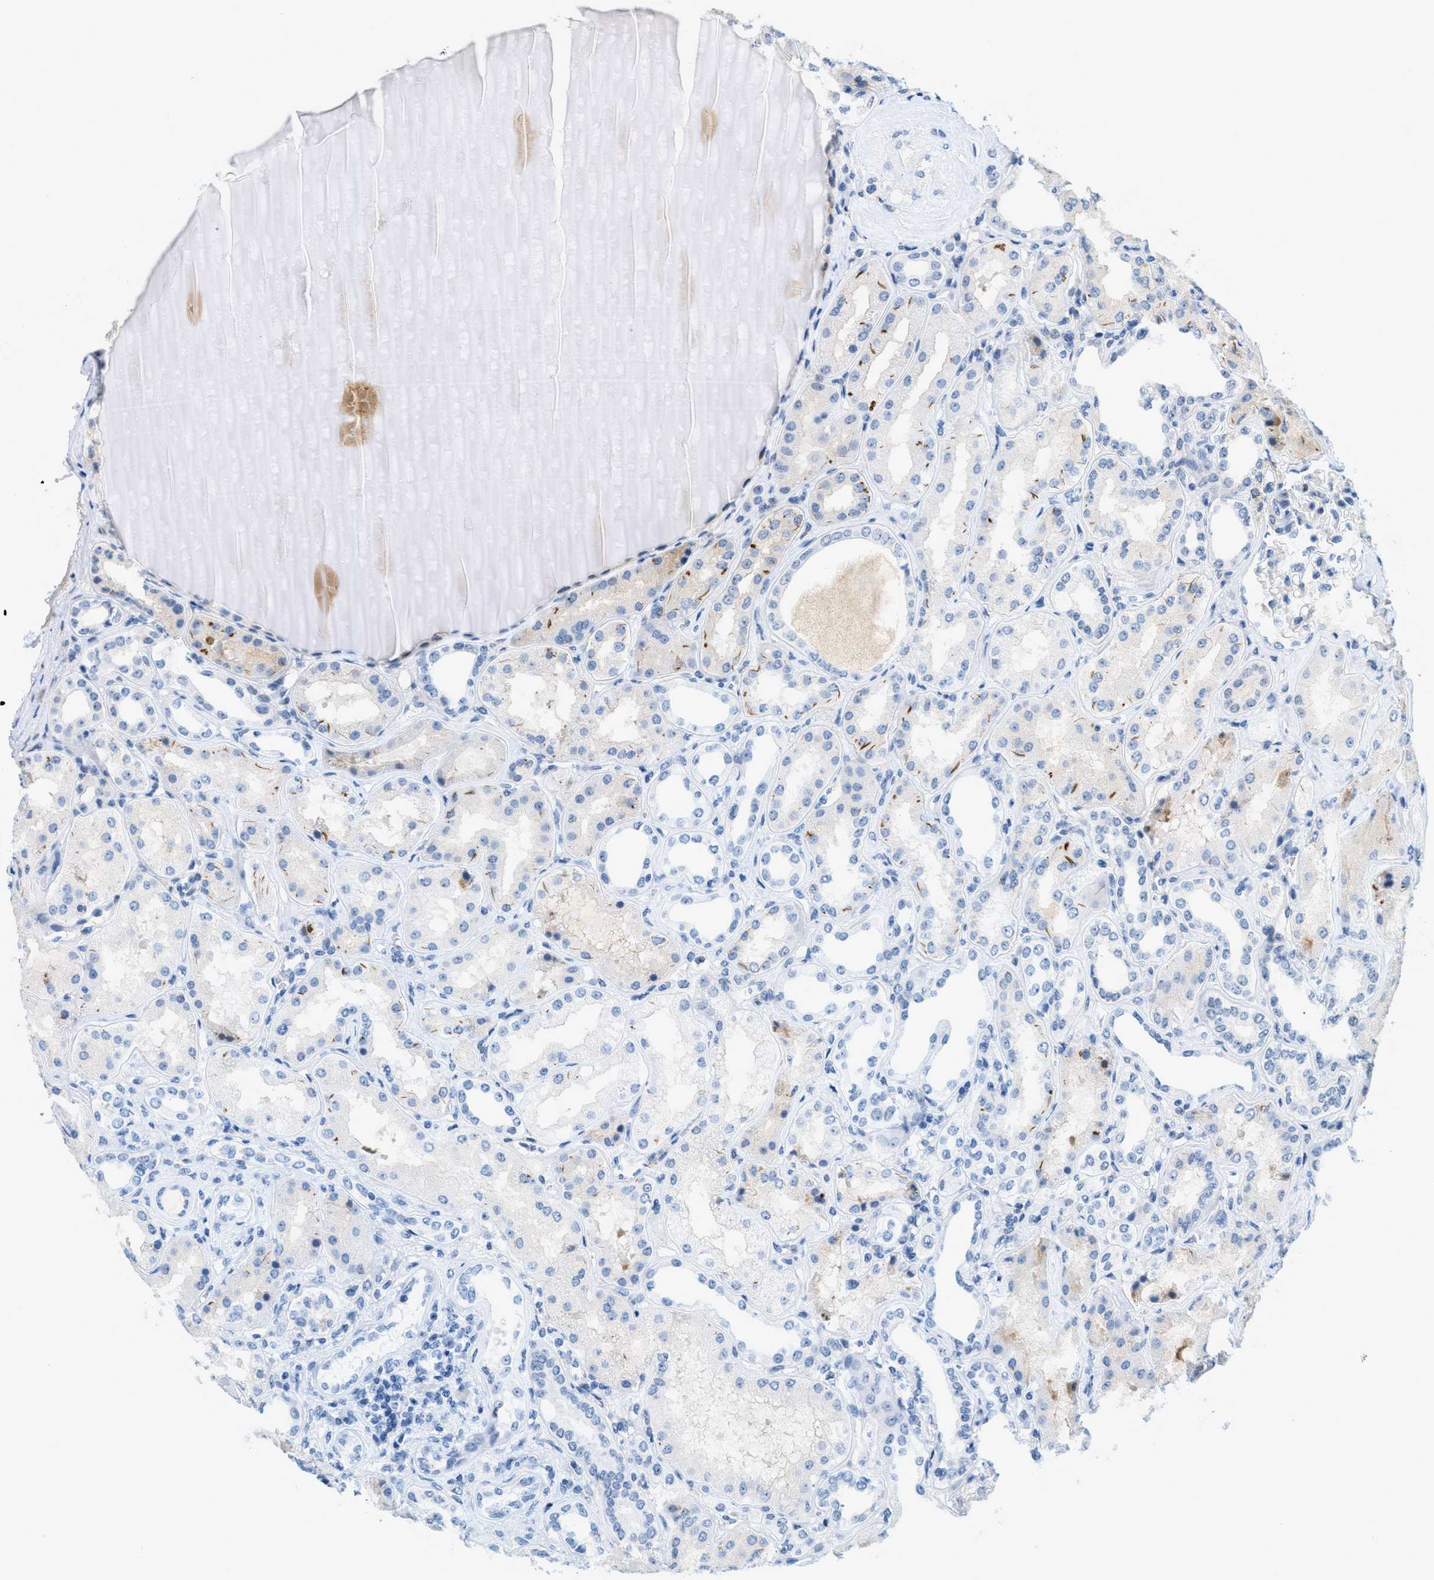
{"staining": {"intensity": "negative", "quantity": "none", "location": "none"}, "tissue": "kidney", "cell_type": "Cells in glomeruli", "image_type": "normal", "snomed": [{"axis": "morphology", "description": "Normal tissue, NOS"}, {"axis": "topography", "description": "Kidney"}], "caption": "This is an immunohistochemistry micrograph of normal human kidney. There is no staining in cells in glomeruli.", "gene": "CYP4X1", "patient": {"sex": "female", "age": 56}}